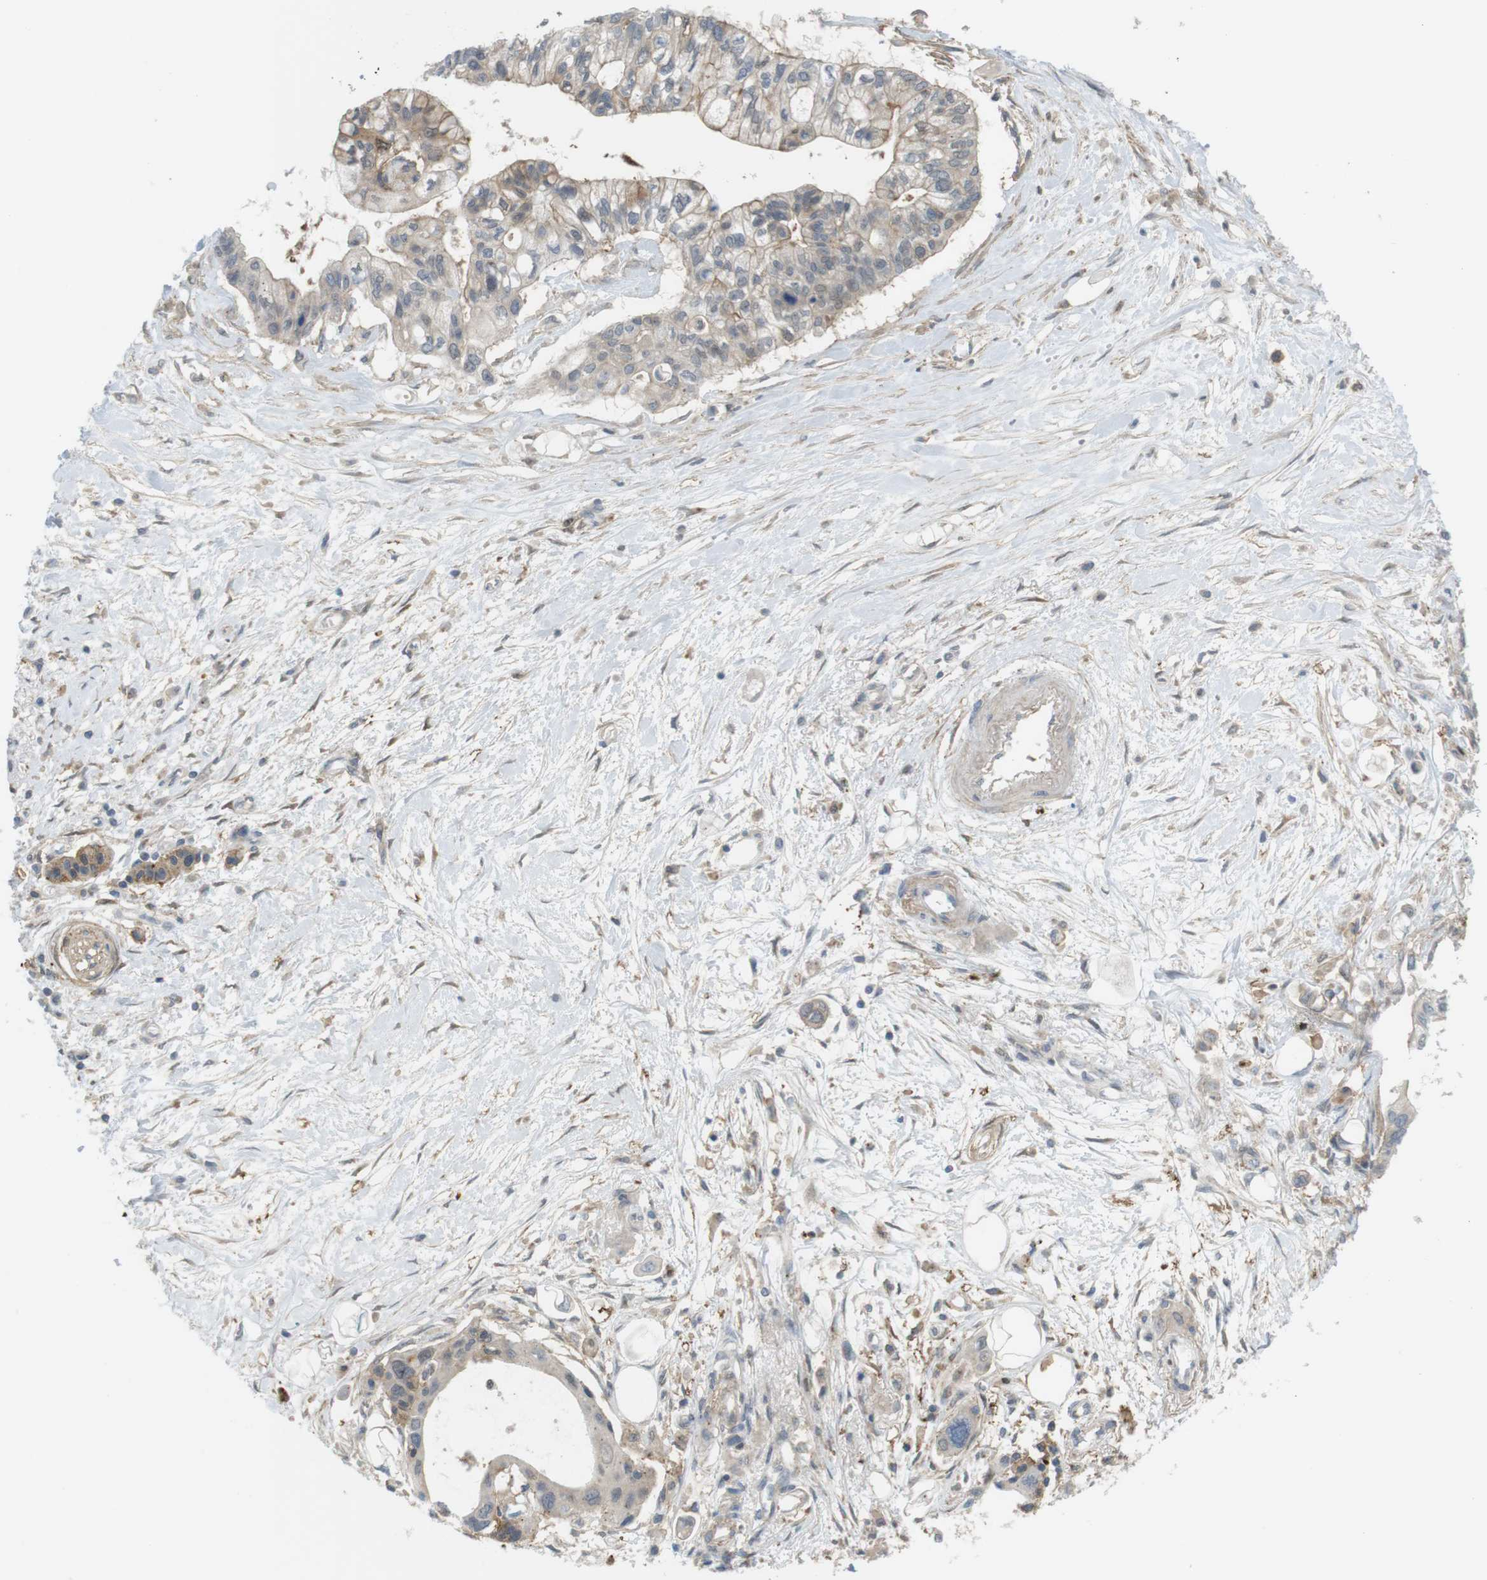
{"staining": {"intensity": "weak", "quantity": "25%-75%", "location": "cytoplasmic/membranous"}, "tissue": "pancreatic cancer", "cell_type": "Tumor cells", "image_type": "cancer", "snomed": [{"axis": "morphology", "description": "Adenocarcinoma, NOS"}, {"axis": "topography", "description": "Pancreas"}], "caption": "Pancreatic adenocarcinoma stained with a brown dye displays weak cytoplasmic/membranous positive positivity in approximately 25%-75% of tumor cells.", "gene": "DDAH2", "patient": {"sex": "female", "age": 77}}